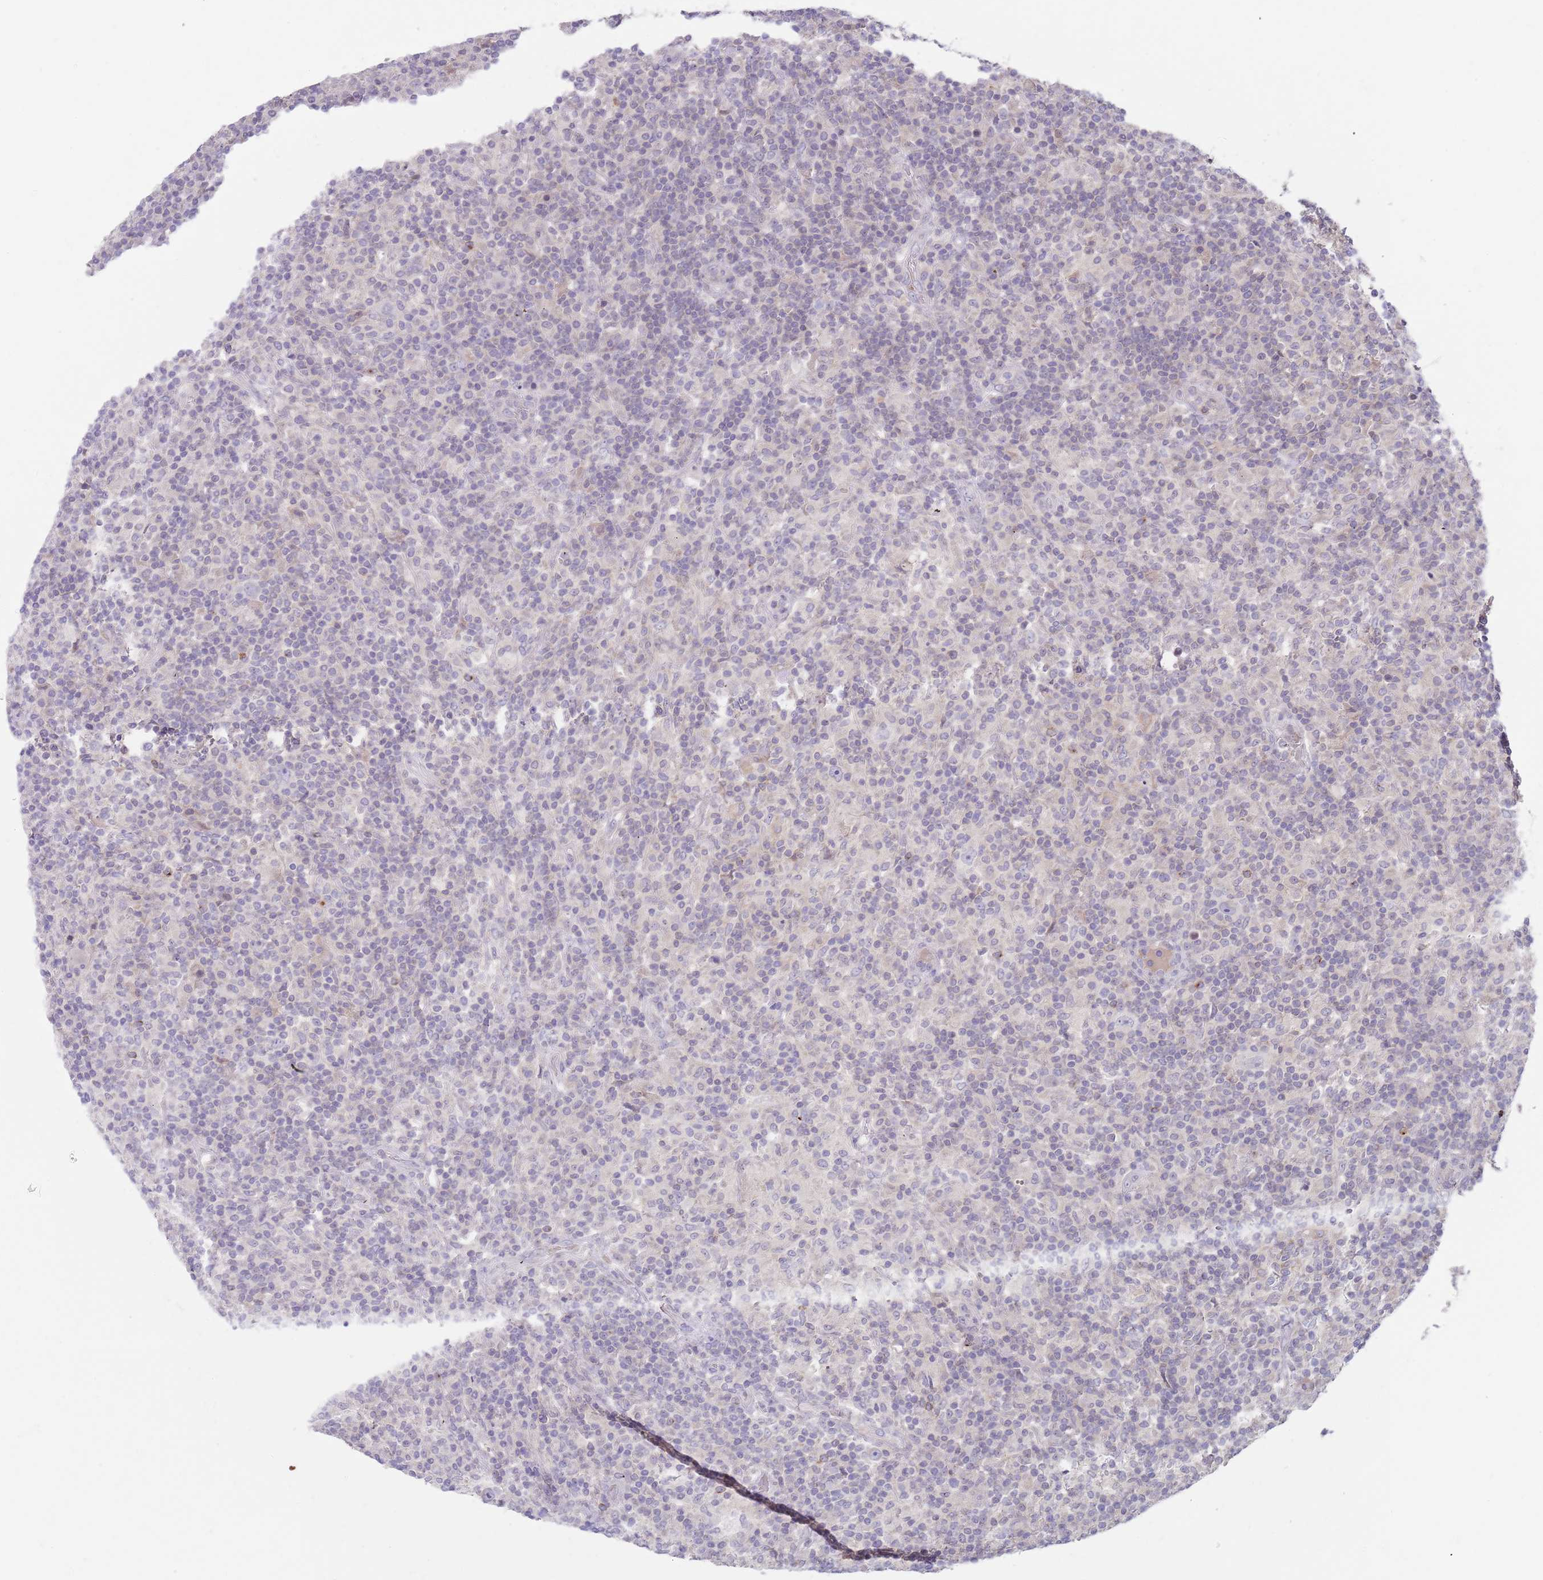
{"staining": {"intensity": "negative", "quantity": "none", "location": "none"}, "tissue": "lymphoma", "cell_type": "Tumor cells", "image_type": "cancer", "snomed": [{"axis": "morphology", "description": "Hodgkin's disease, NOS"}, {"axis": "topography", "description": "Lymph node"}], "caption": "Immunohistochemical staining of human lymphoma reveals no significant positivity in tumor cells.", "gene": "PRAC1", "patient": {"sex": "male", "age": 70}}